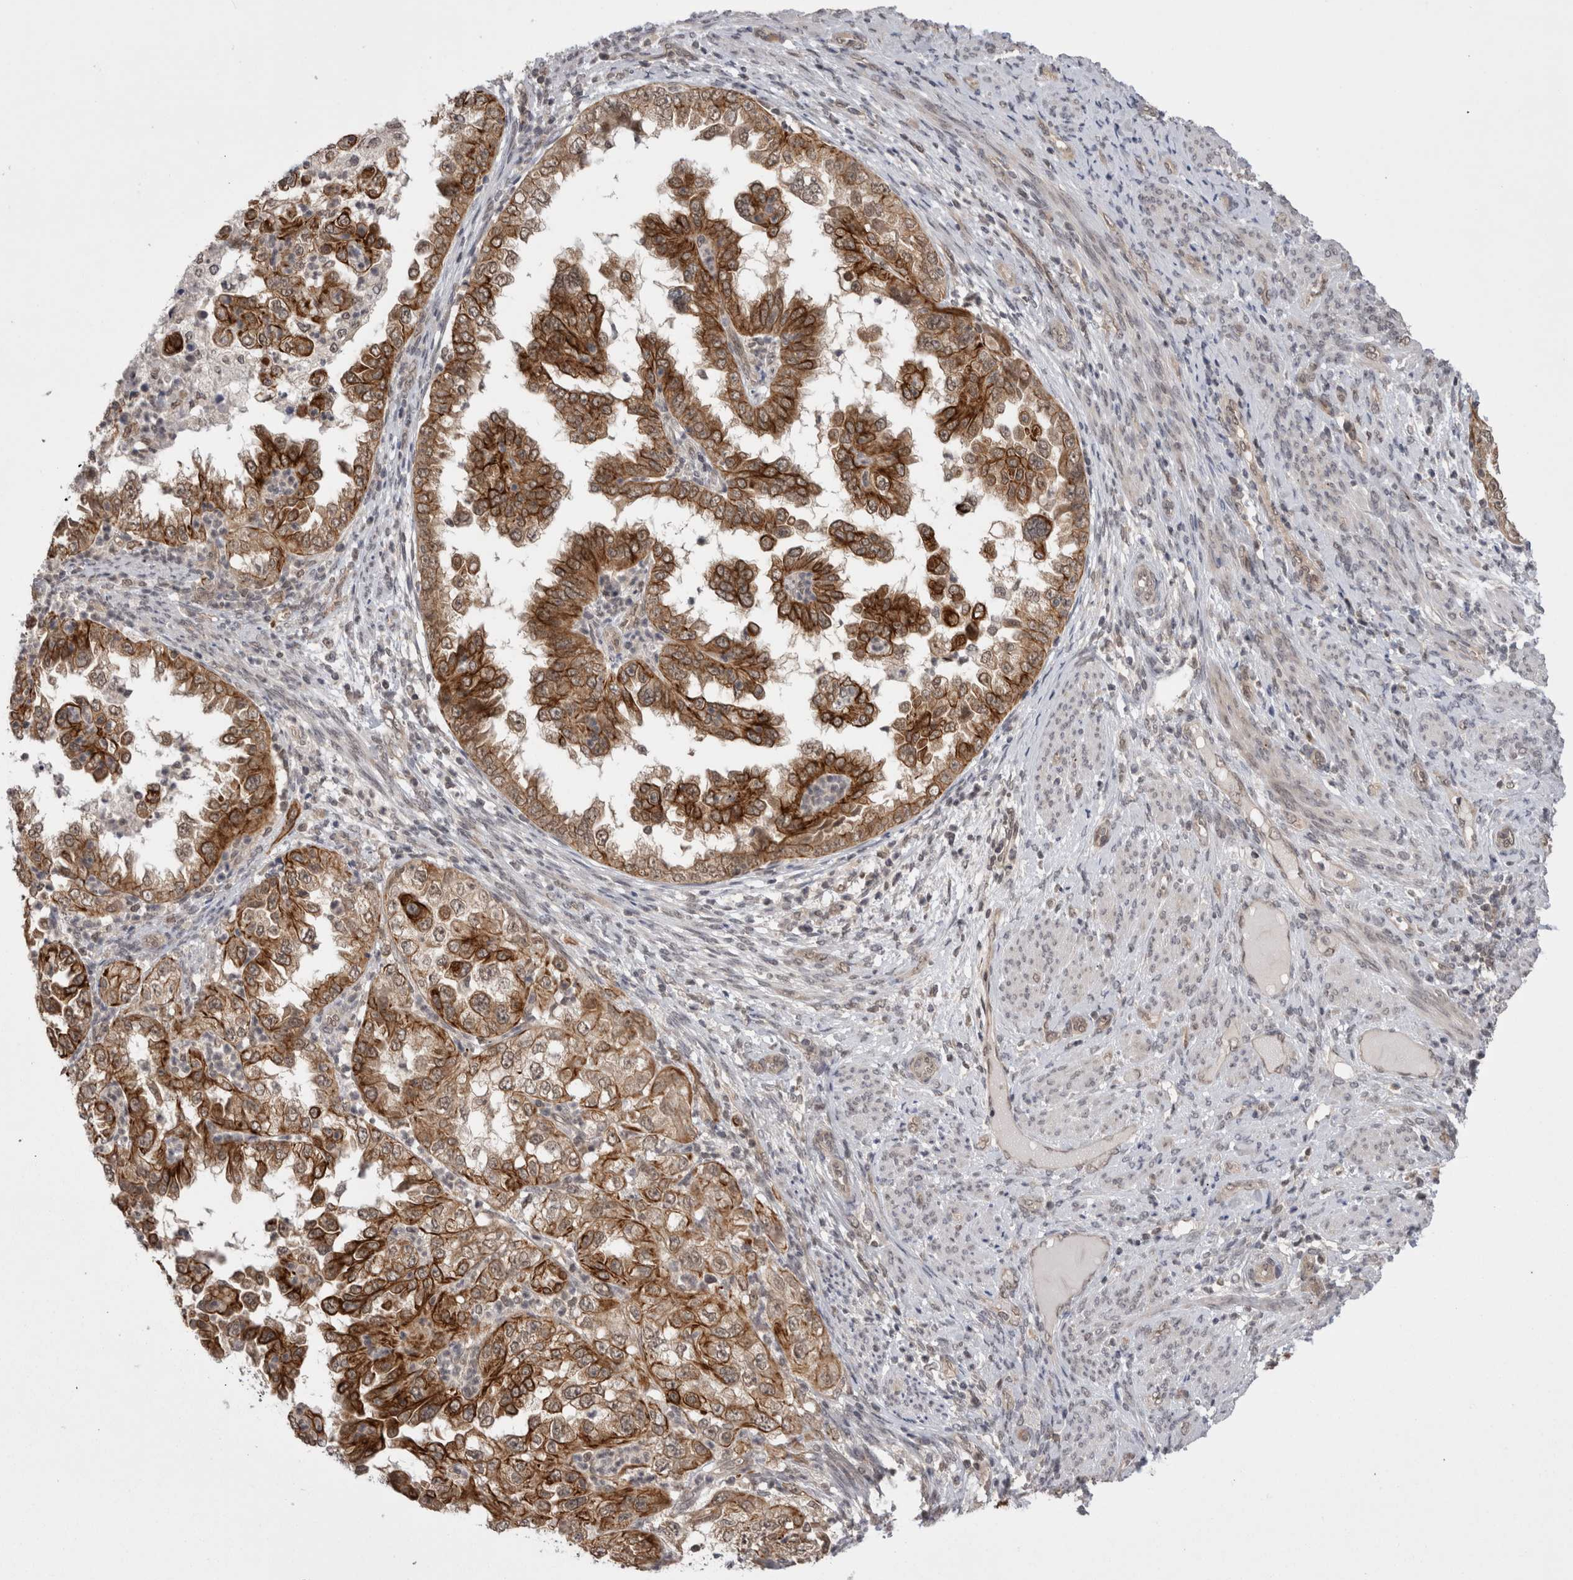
{"staining": {"intensity": "strong", "quantity": ">75%", "location": "cytoplasmic/membranous"}, "tissue": "endometrial cancer", "cell_type": "Tumor cells", "image_type": "cancer", "snomed": [{"axis": "morphology", "description": "Adenocarcinoma, NOS"}, {"axis": "topography", "description": "Endometrium"}], "caption": "Tumor cells demonstrate high levels of strong cytoplasmic/membranous expression in about >75% of cells in adenocarcinoma (endometrial).", "gene": "ZNF341", "patient": {"sex": "female", "age": 85}}